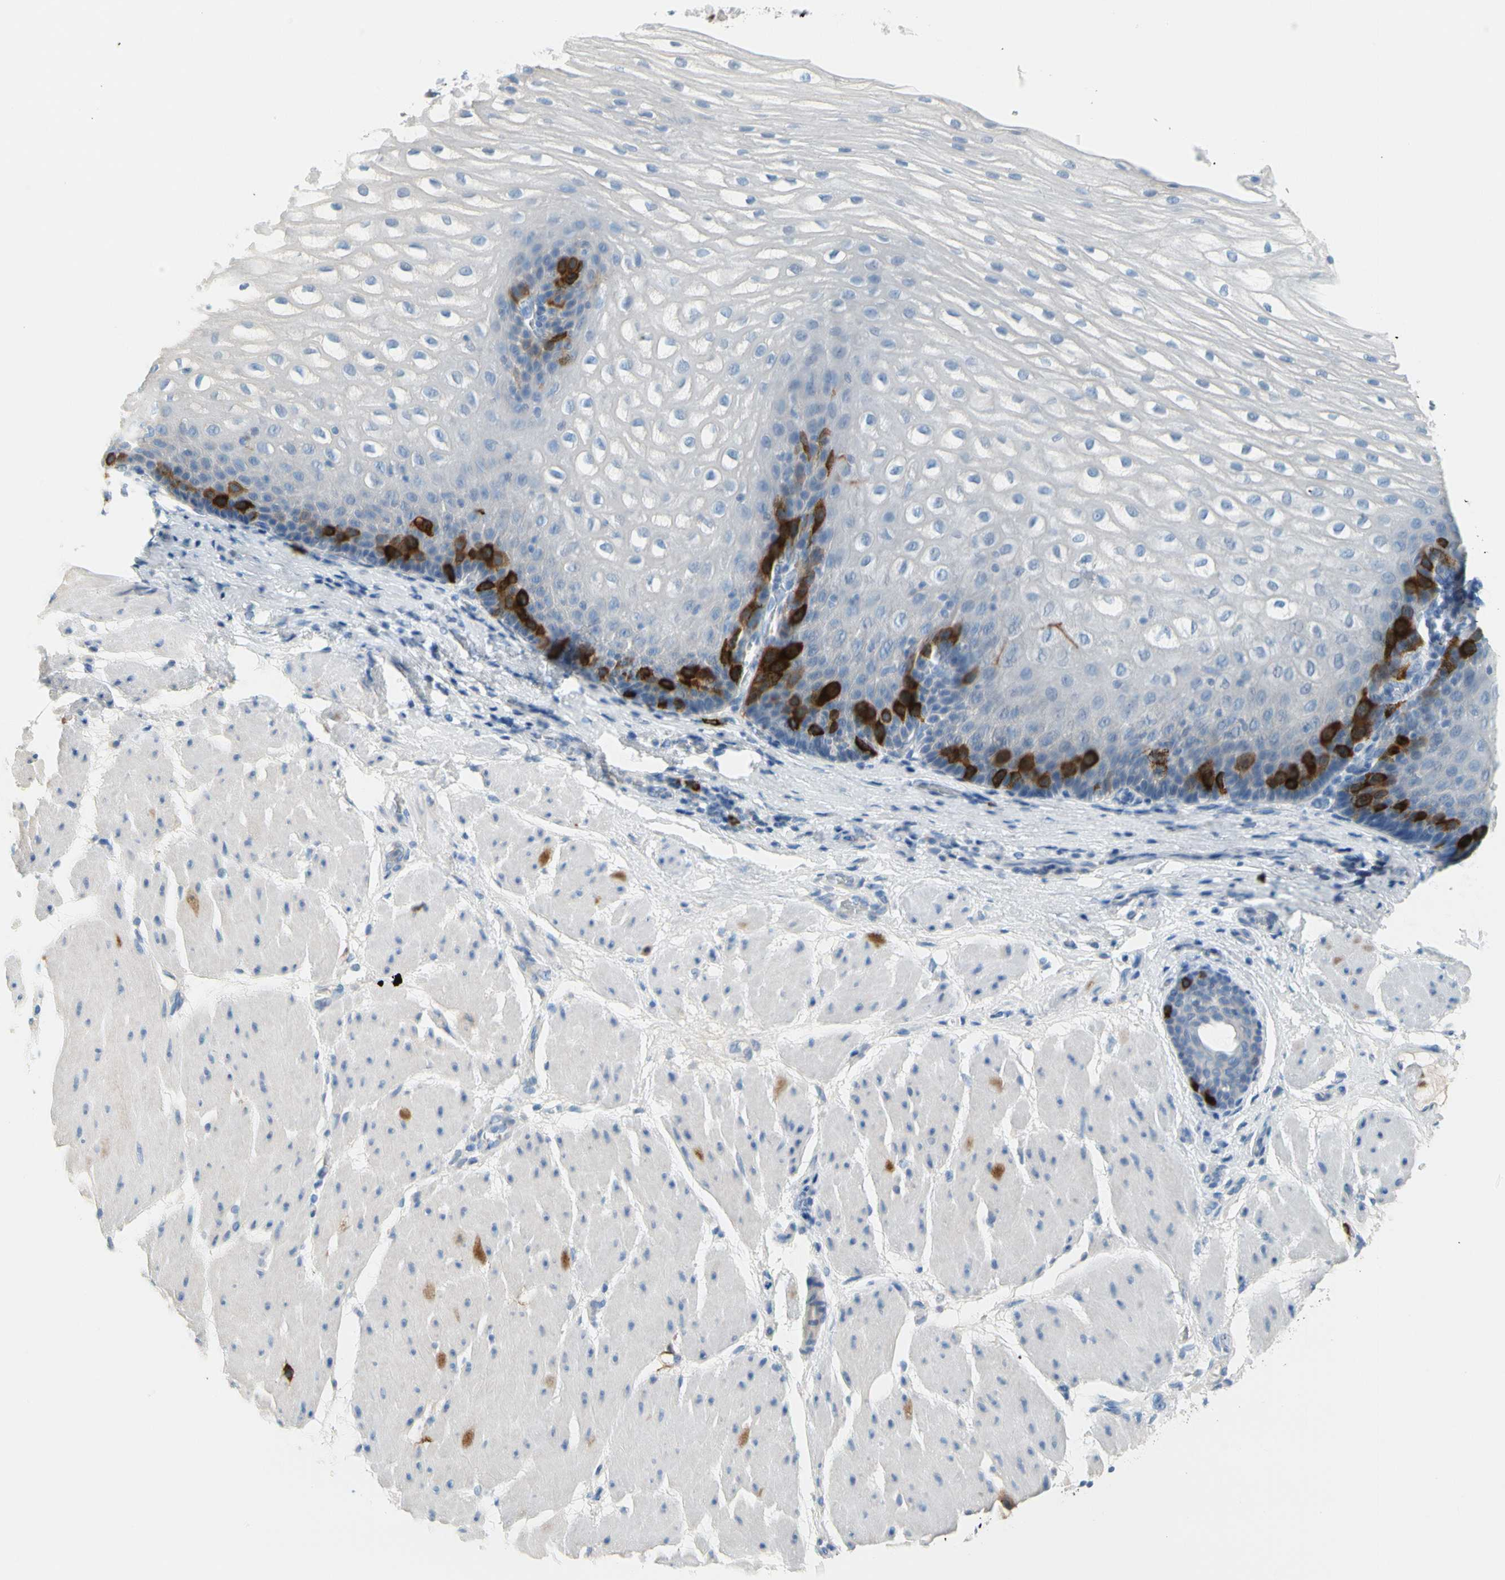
{"staining": {"intensity": "strong", "quantity": "<25%", "location": "cytoplasmic/membranous"}, "tissue": "esophagus", "cell_type": "Squamous epithelial cells", "image_type": "normal", "snomed": [{"axis": "morphology", "description": "Normal tissue, NOS"}, {"axis": "topography", "description": "Esophagus"}], "caption": "IHC (DAB (3,3'-diaminobenzidine)) staining of unremarkable esophagus exhibits strong cytoplasmic/membranous protein expression in approximately <25% of squamous epithelial cells.", "gene": "TACC3", "patient": {"sex": "male", "age": 48}}